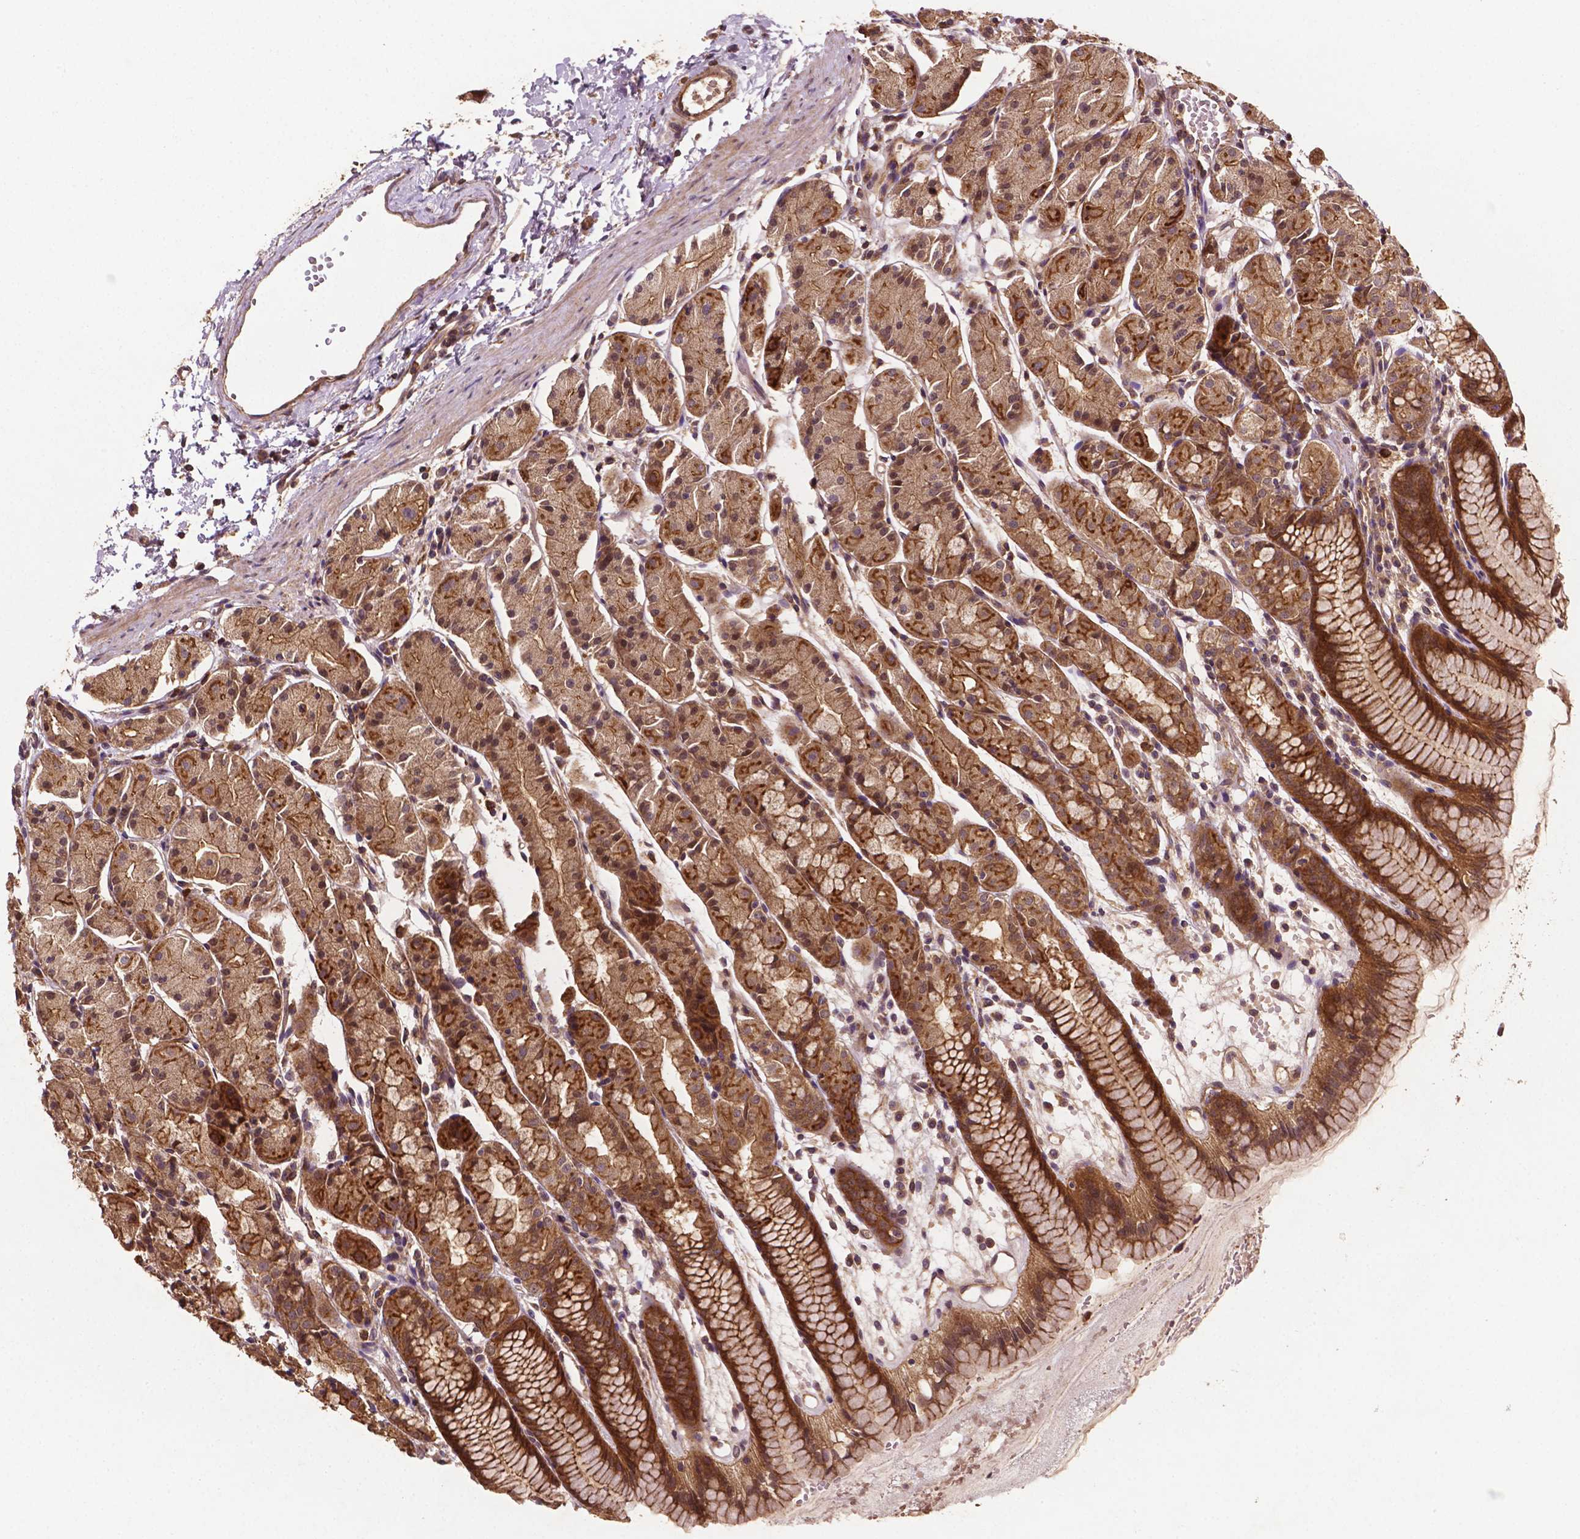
{"staining": {"intensity": "strong", "quantity": ">75%", "location": "cytoplasmic/membranous,nuclear"}, "tissue": "stomach", "cell_type": "Glandular cells", "image_type": "normal", "snomed": [{"axis": "morphology", "description": "Normal tissue, NOS"}, {"axis": "topography", "description": "Stomach, upper"}], "caption": "Protein staining of normal stomach displays strong cytoplasmic/membranous,nuclear staining in approximately >75% of glandular cells.", "gene": "ZMYND19", "patient": {"sex": "male", "age": 47}}